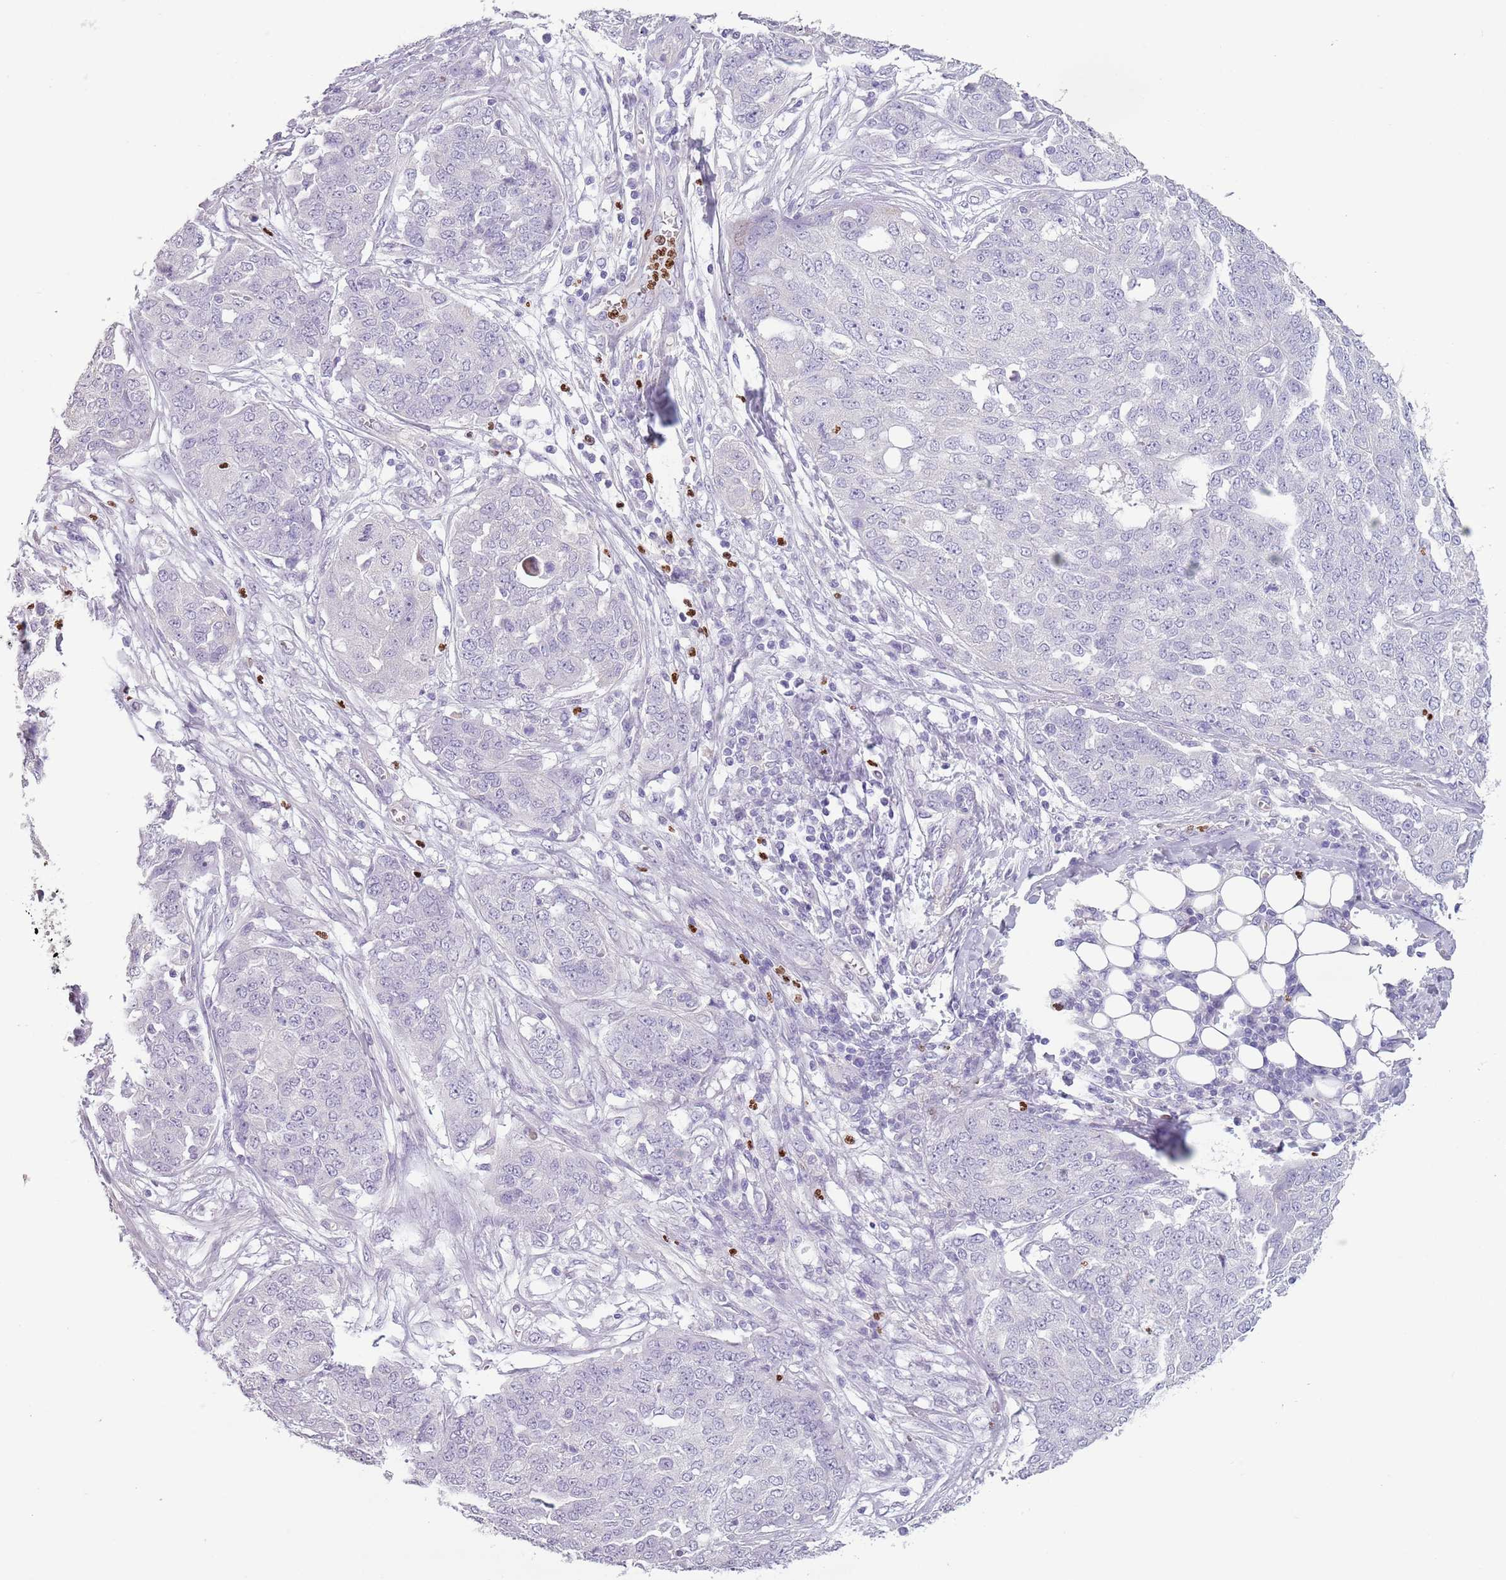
{"staining": {"intensity": "negative", "quantity": "none", "location": "none"}, "tissue": "ovarian cancer", "cell_type": "Tumor cells", "image_type": "cancer", "snomed": [{"axis": "morphology", "description": "Cystadenocarcinoma, serous, NOS"}, {"axis": "topography", "description": "Soft tissue"}, {"axis": "topography", "description": "Ovary"}], "caption": "Ovarian serous cystadenocarcinoma stained for a protein using immunohistochemistry (IHC) displays no positivity tumor cells.", "gene": "CELF6", "patient": {"sex": "female", "age": 57}}